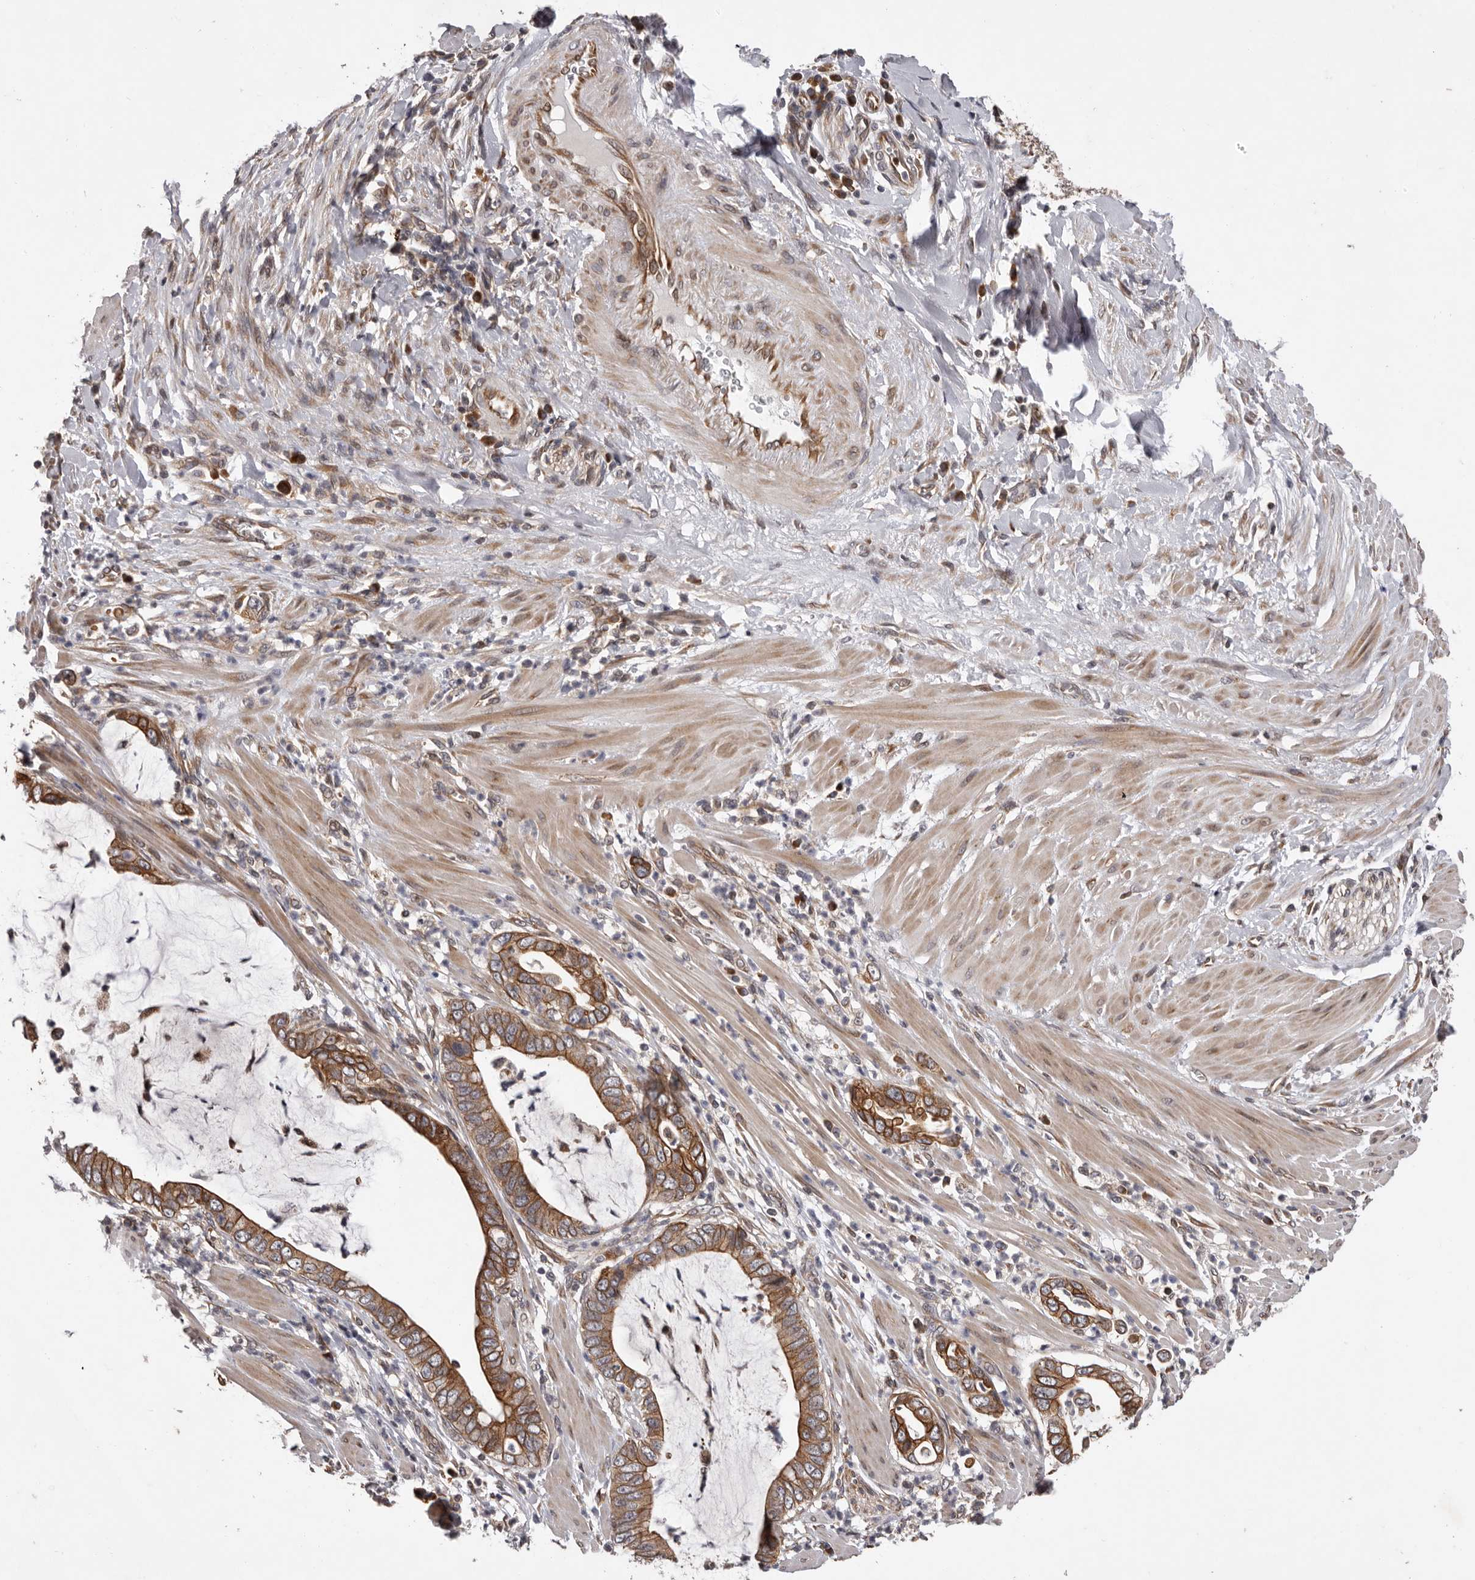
{"staining": {"intensity": "moderate", "quantity": ">75%", "location": "cytoplasmic/membranous"}, "tissue": "pancreatic cancer", "cell_type": "Tumor cells", "image_type": "cancer", "snomed": [{"axis": "morphology", "description": "Adenocarcinoma, NOS"}, {"axis": "topography", "description": "Pancreas"}], "caption": "Immunohistochemistry (DAB) staining of human adenocarcinoma (pancreatic) shows moderate cytoplasmic/membranous protein expression in about >75% of tumor cells. The staining was performed using DAB (3,3'-diaminobenzidine), with brown indicating positive protein expression. Nuclei are stained blue with hematoxylin.", "gene": "GADD45B", "patient": {"sex": "male", "age": 75}}